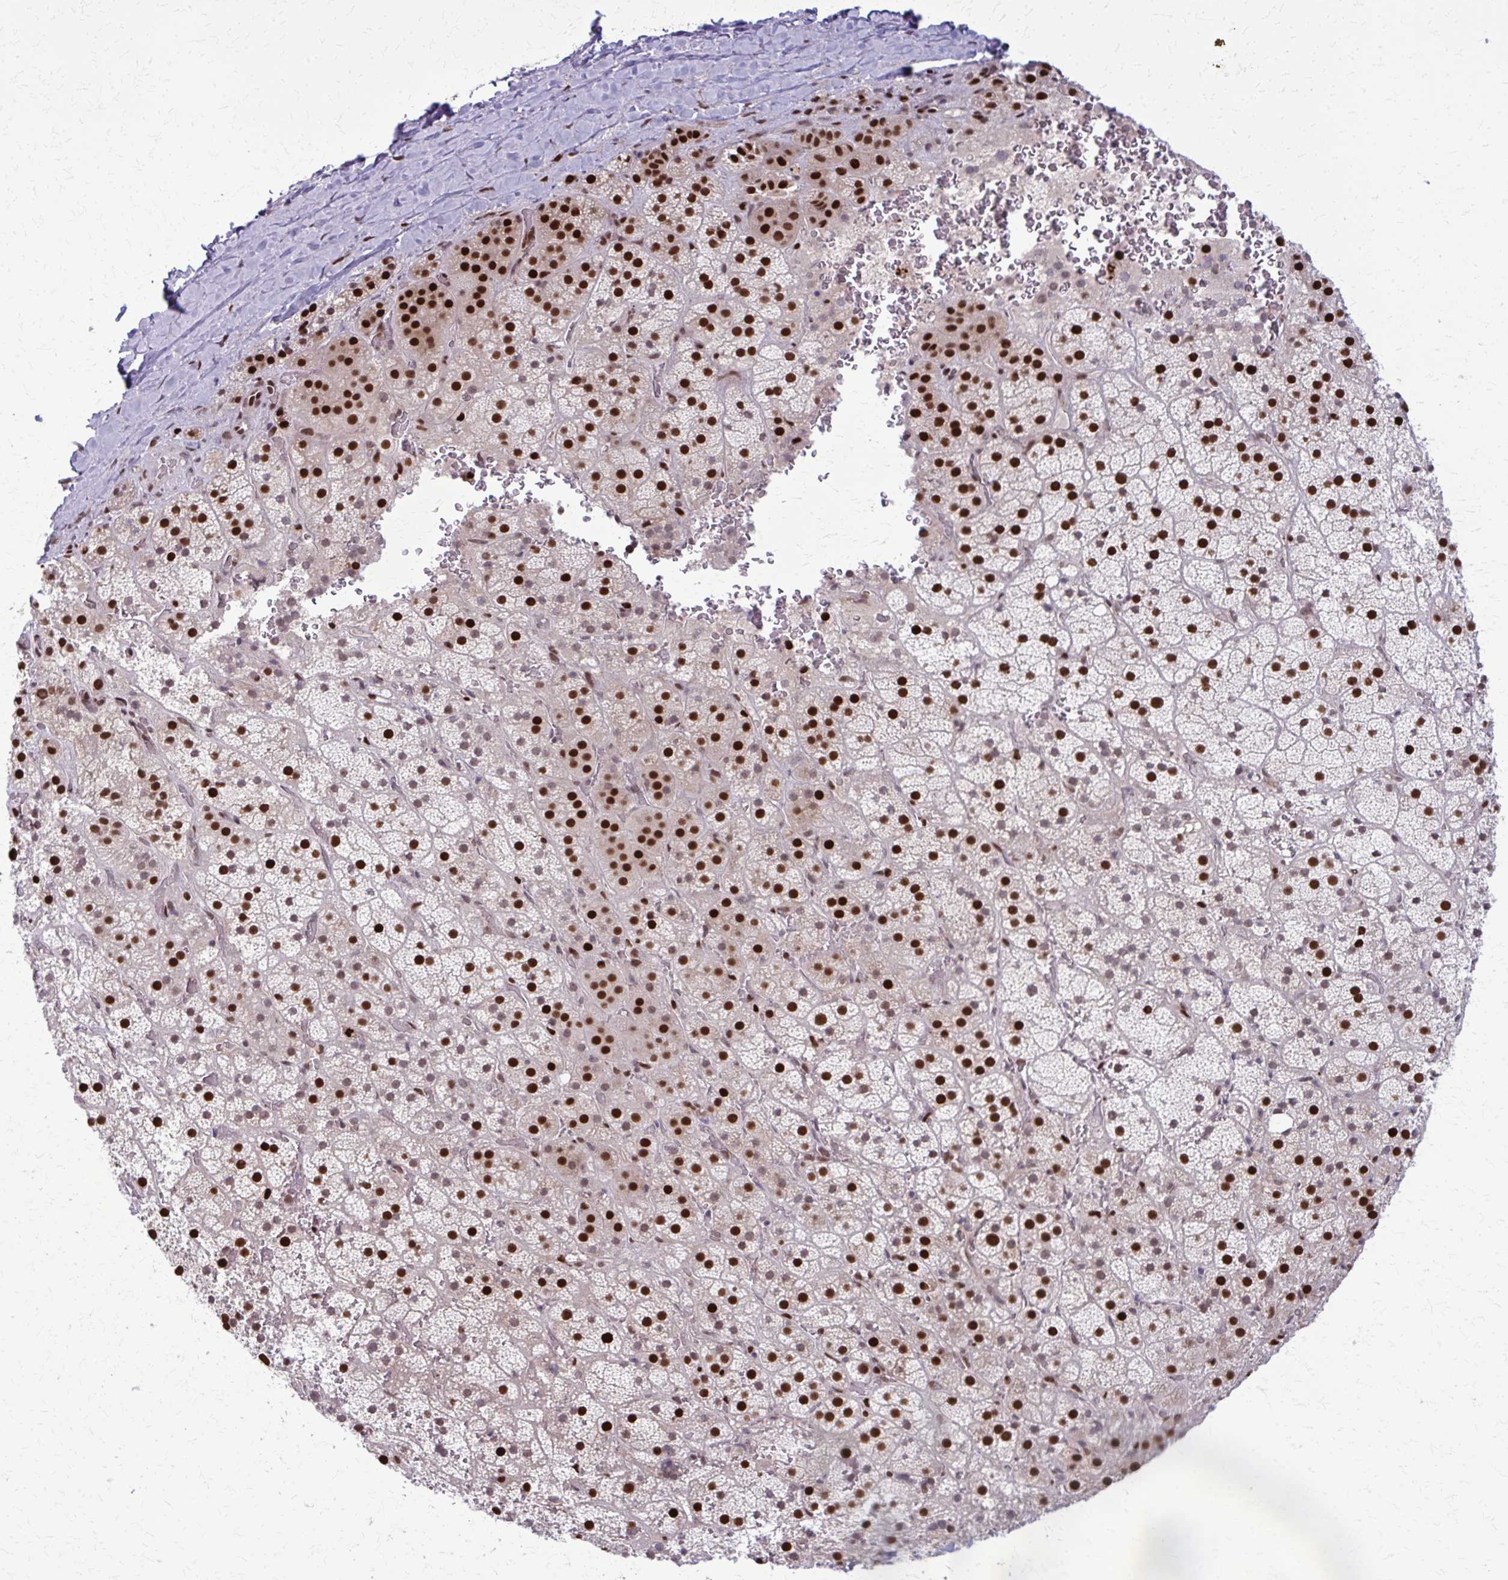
{"staining": {"intensity": "strong", "quantity": ">75%", "location": "nuclear"}, "tissue": "adrenal gland", "cell_type": "Glandular cells", "image_type": "normal", "snomed": [{"axis": "morphology", "description": "Normal tissue, NOS"}, {"axis": "topography", "description": "Adrenal gland"}], "caption": "IHC image of benign adrenal gland stained for a protein (brown), which exhibits high levels of strong nuclear expression in approximately >75% of glandular cells.", "gene": "ZNF559", "patient": {"sex": "male", "age": 57}}